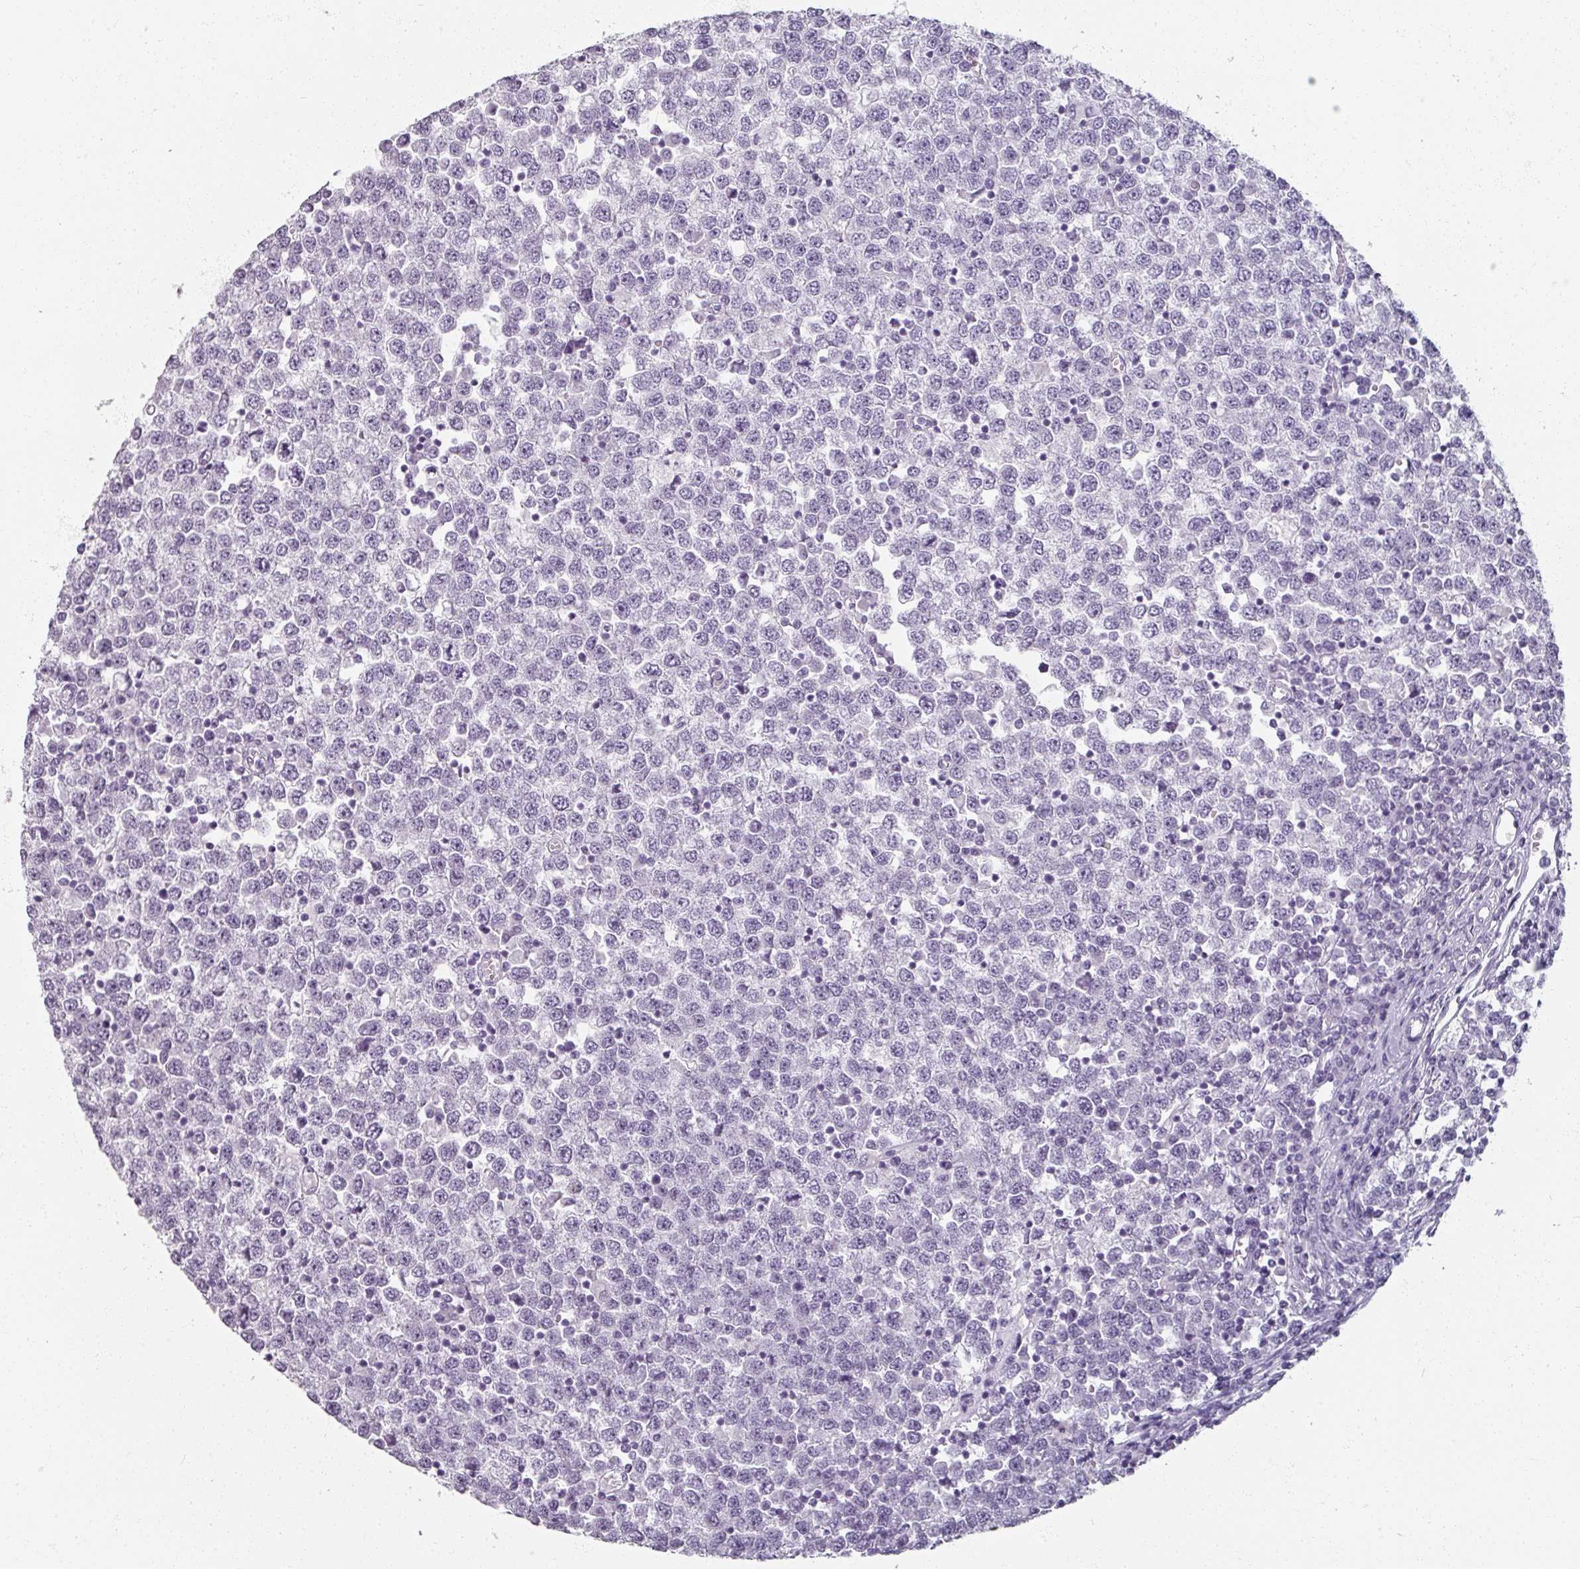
{"staining": {"intensity": "negative", "quantity": "none", "location": "none"}, "tissue": "testis cancer", "cell_type": "Tumor cells", "image_type": "cancer", "snomed": [{"axis": "morphology", "description": "Seminoma, NOS"}, {"axis": "topography", "description": "Testis"}], "caption": "Testis cancer was stained to show a protein in brown. There is no significant staining in tumor cells. The staining is performed using DAB brown chromogen with nuclei counter-stained in using hematoxylin.", "gene": "REG3G", "patient": {"sex": "male", "age": 65}}